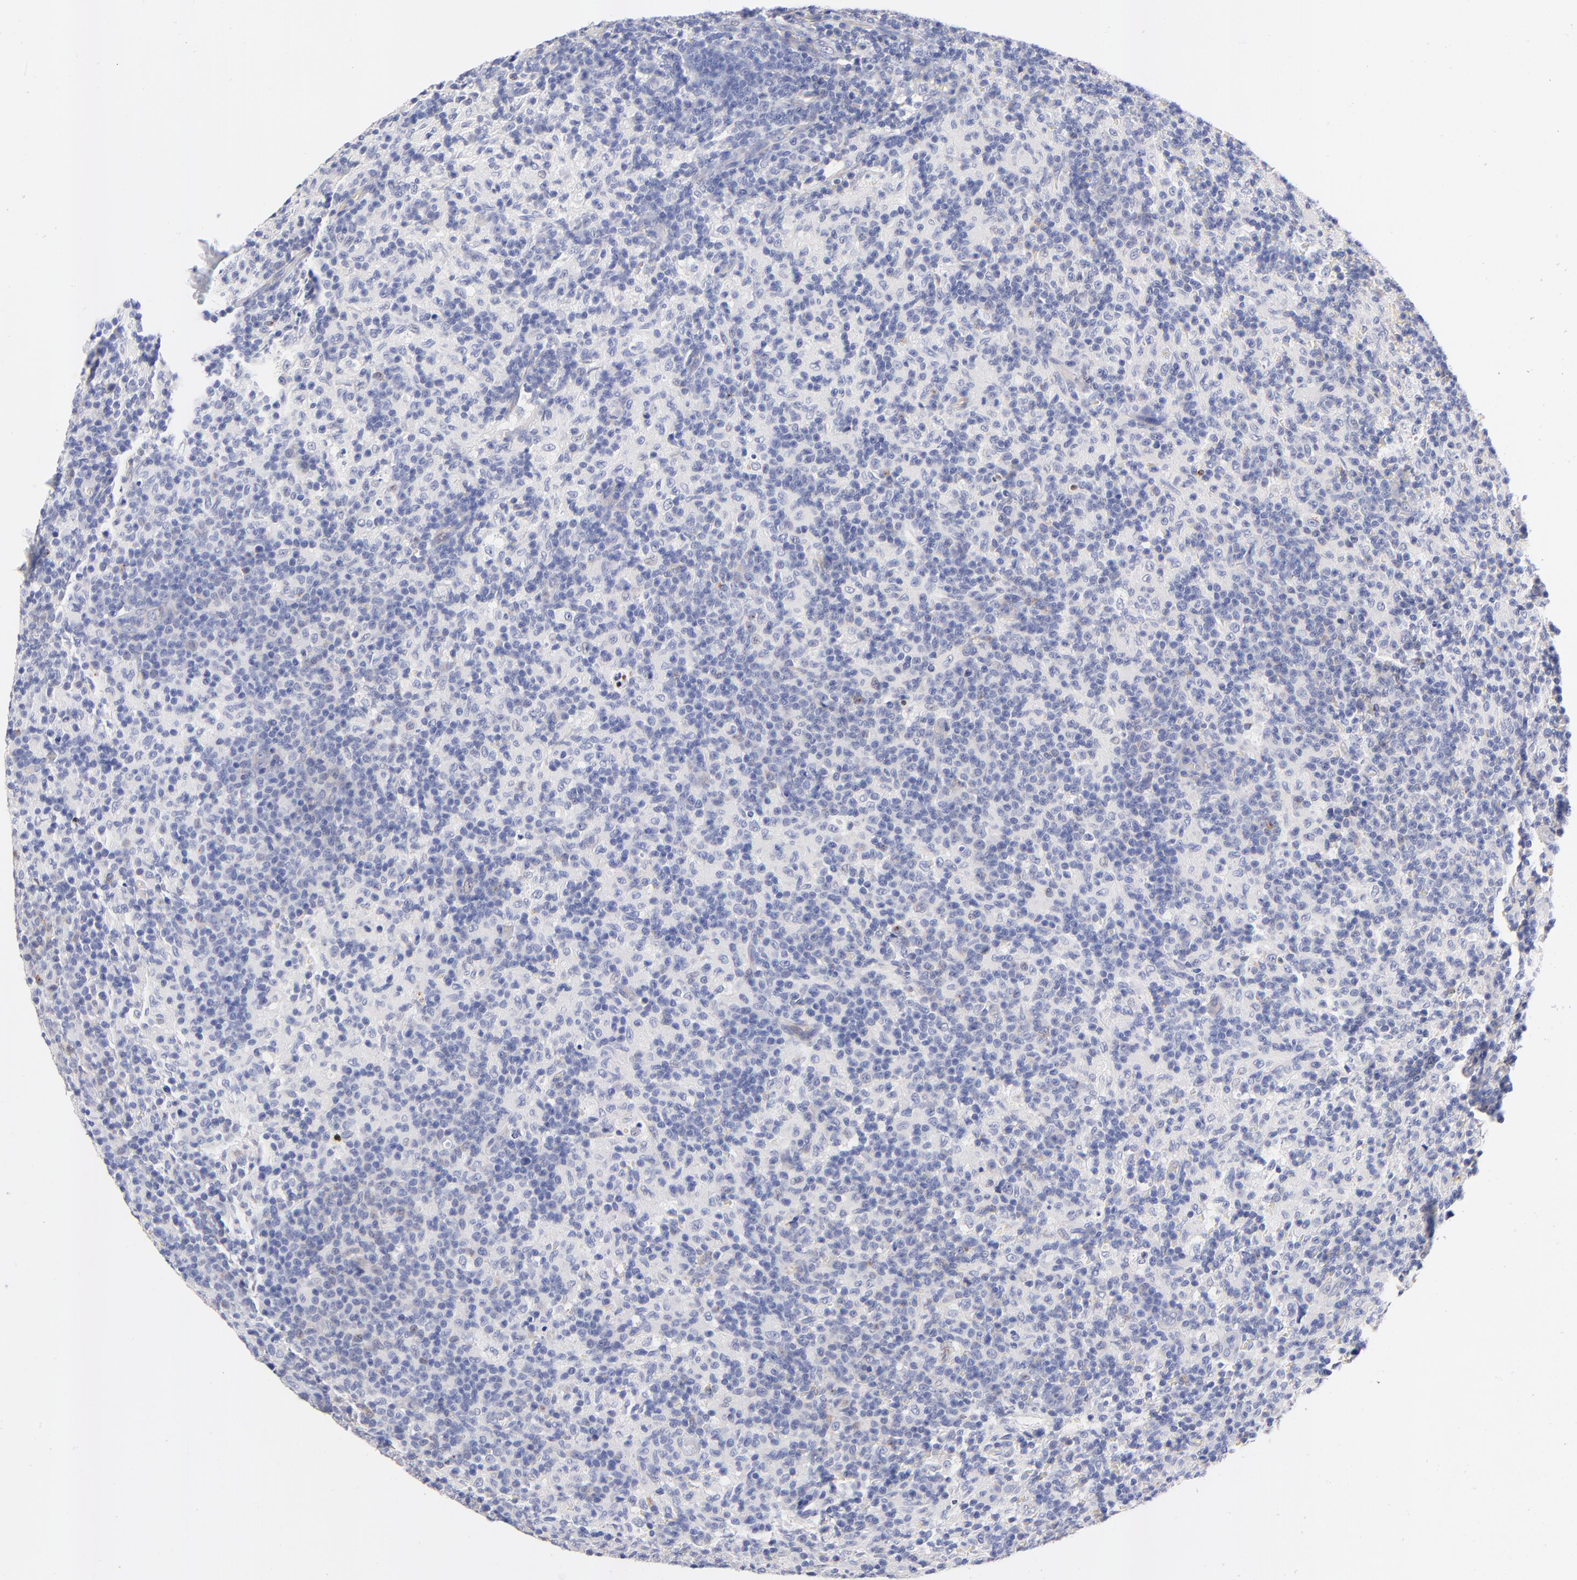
{"staining": {"intensity": "negative", "quantity": "none", "location": "none"}, "tissue": "lymph node", "cell_type": "Germinal center cells", "image_type": "normal", "snomed": [{"axis": "morphology", "description": "Normal tissue, NOS"}, {"axis": "morphology", "description": "Inflammation, NOS"}, {"axis": "topography", "description": "Lymph node"}], "caption": "Immunohistochemistry of normal lymph node reveals no positivity in germinal center cells.", "gene": "FAM117B", "patient": {"sex": "male", "age": 55}}